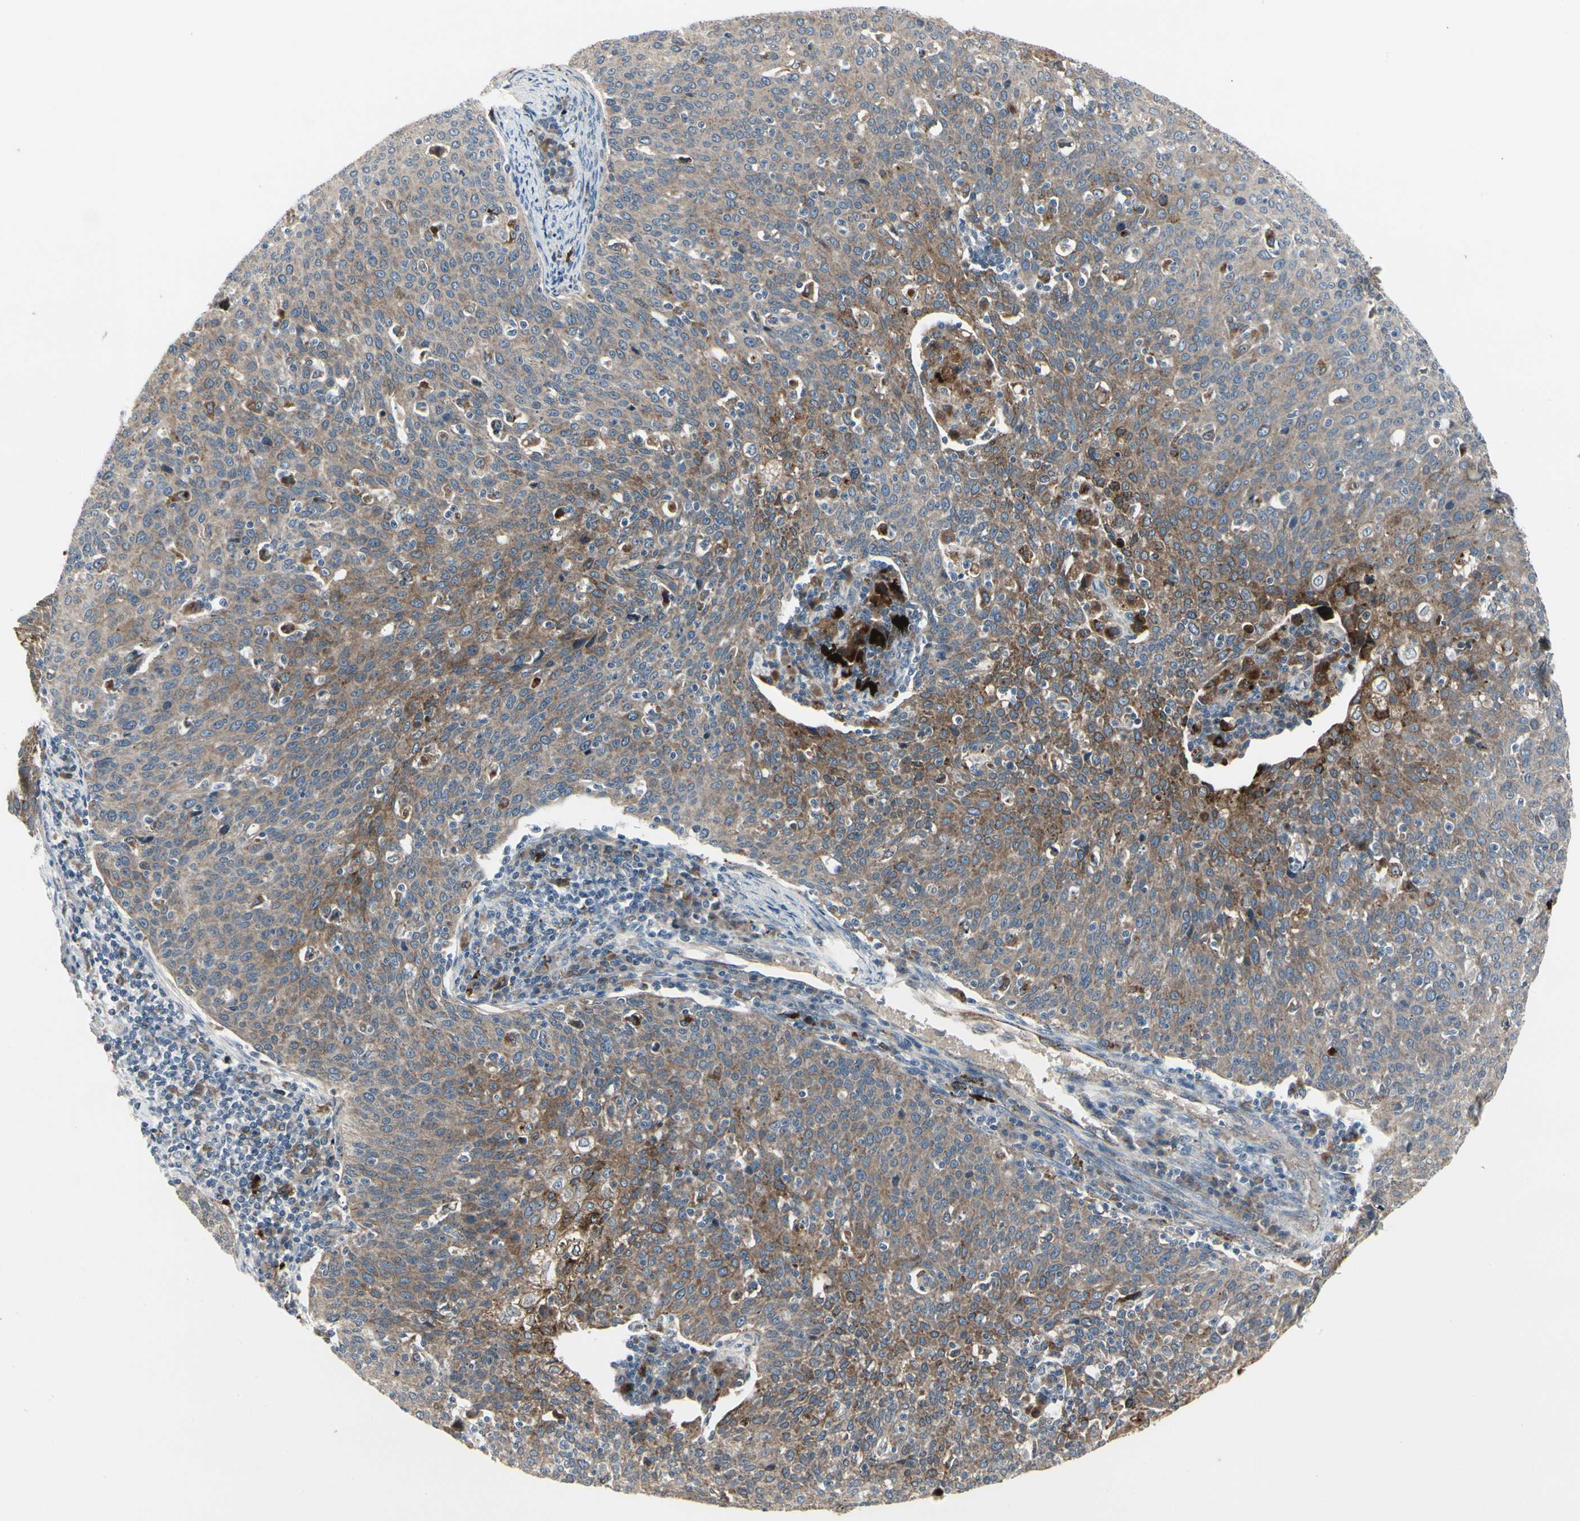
{"staining": {"intensity": "moderate", "quantity": ">75%", "location": "cytoplasmic/membranous"}, "tissue": "cervical cancer", "cell_type": "Tumor cells", "image_type": "cancer", "snomed": [{"axis": "morphology", "description": "Squamous cell carcinoma, NOS"}, {"axis": "topography", "description": "Cervix"}], "caption": "Cervical cancer stained with immunohistochemistry (IHC) shows moderate cytoplasmic/membranous expression in approximately >75% of tumor cells.", "gene": "GRN", "patient": {"sex": "female", "age": 38}}